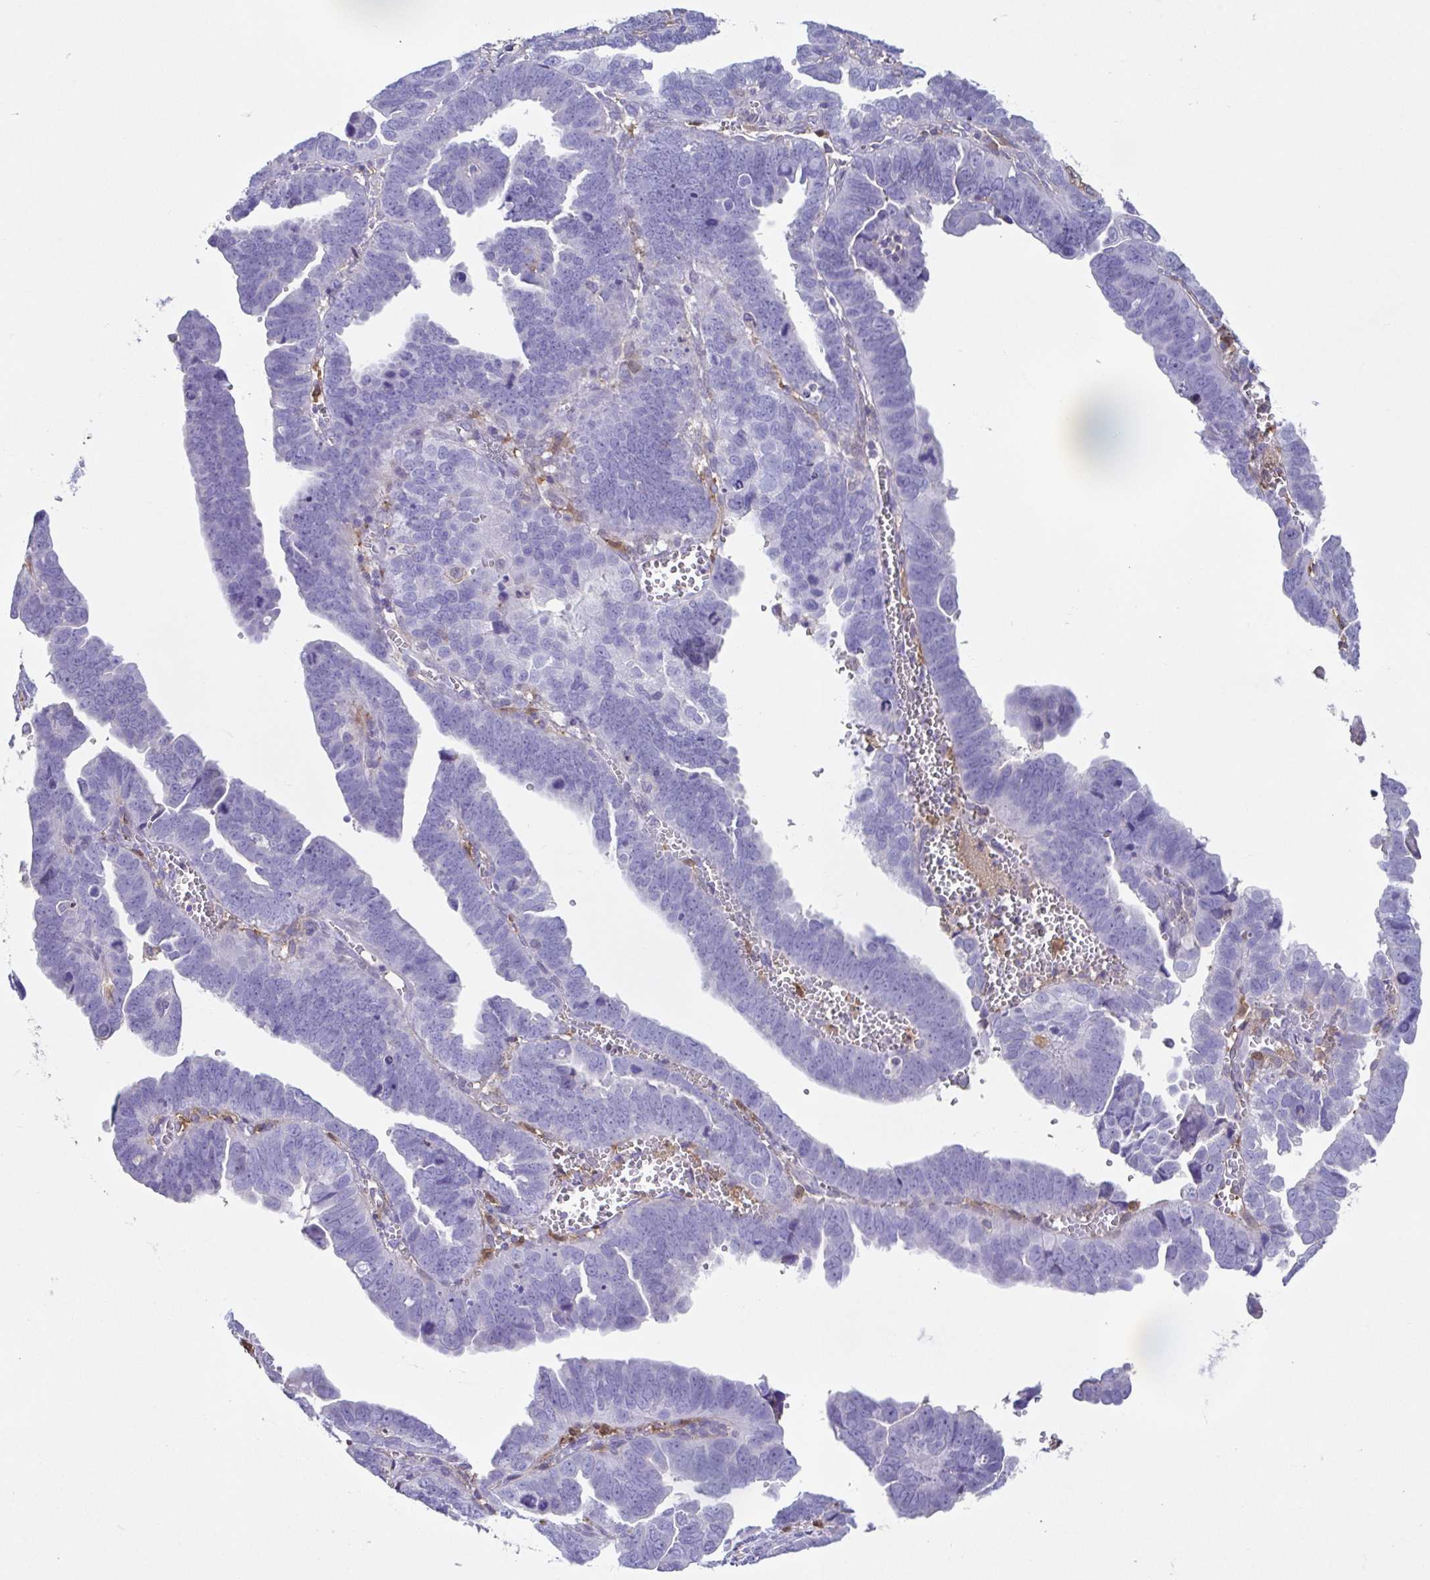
{"staining": {"intensity": "negative", "quantity": "none", "location": "none"}, "tissue": "endometrial cancer", "cell_type": "Tumor cells", "image_type": "cancer", "snomed": [{"axis": "morphology", "description": "Adenocarcinoma, NOS"}, {"axis": "topography", "description": "Endometrium"}], "caption": "Protein analysis of endometrial cancer reveals no significant staining in tumor cells. (Brightfield microscopy of DAB immunohistochemistry at high magnification).", "gene": "ANXA10", "patient": {"sex": "female", "age": 75}}